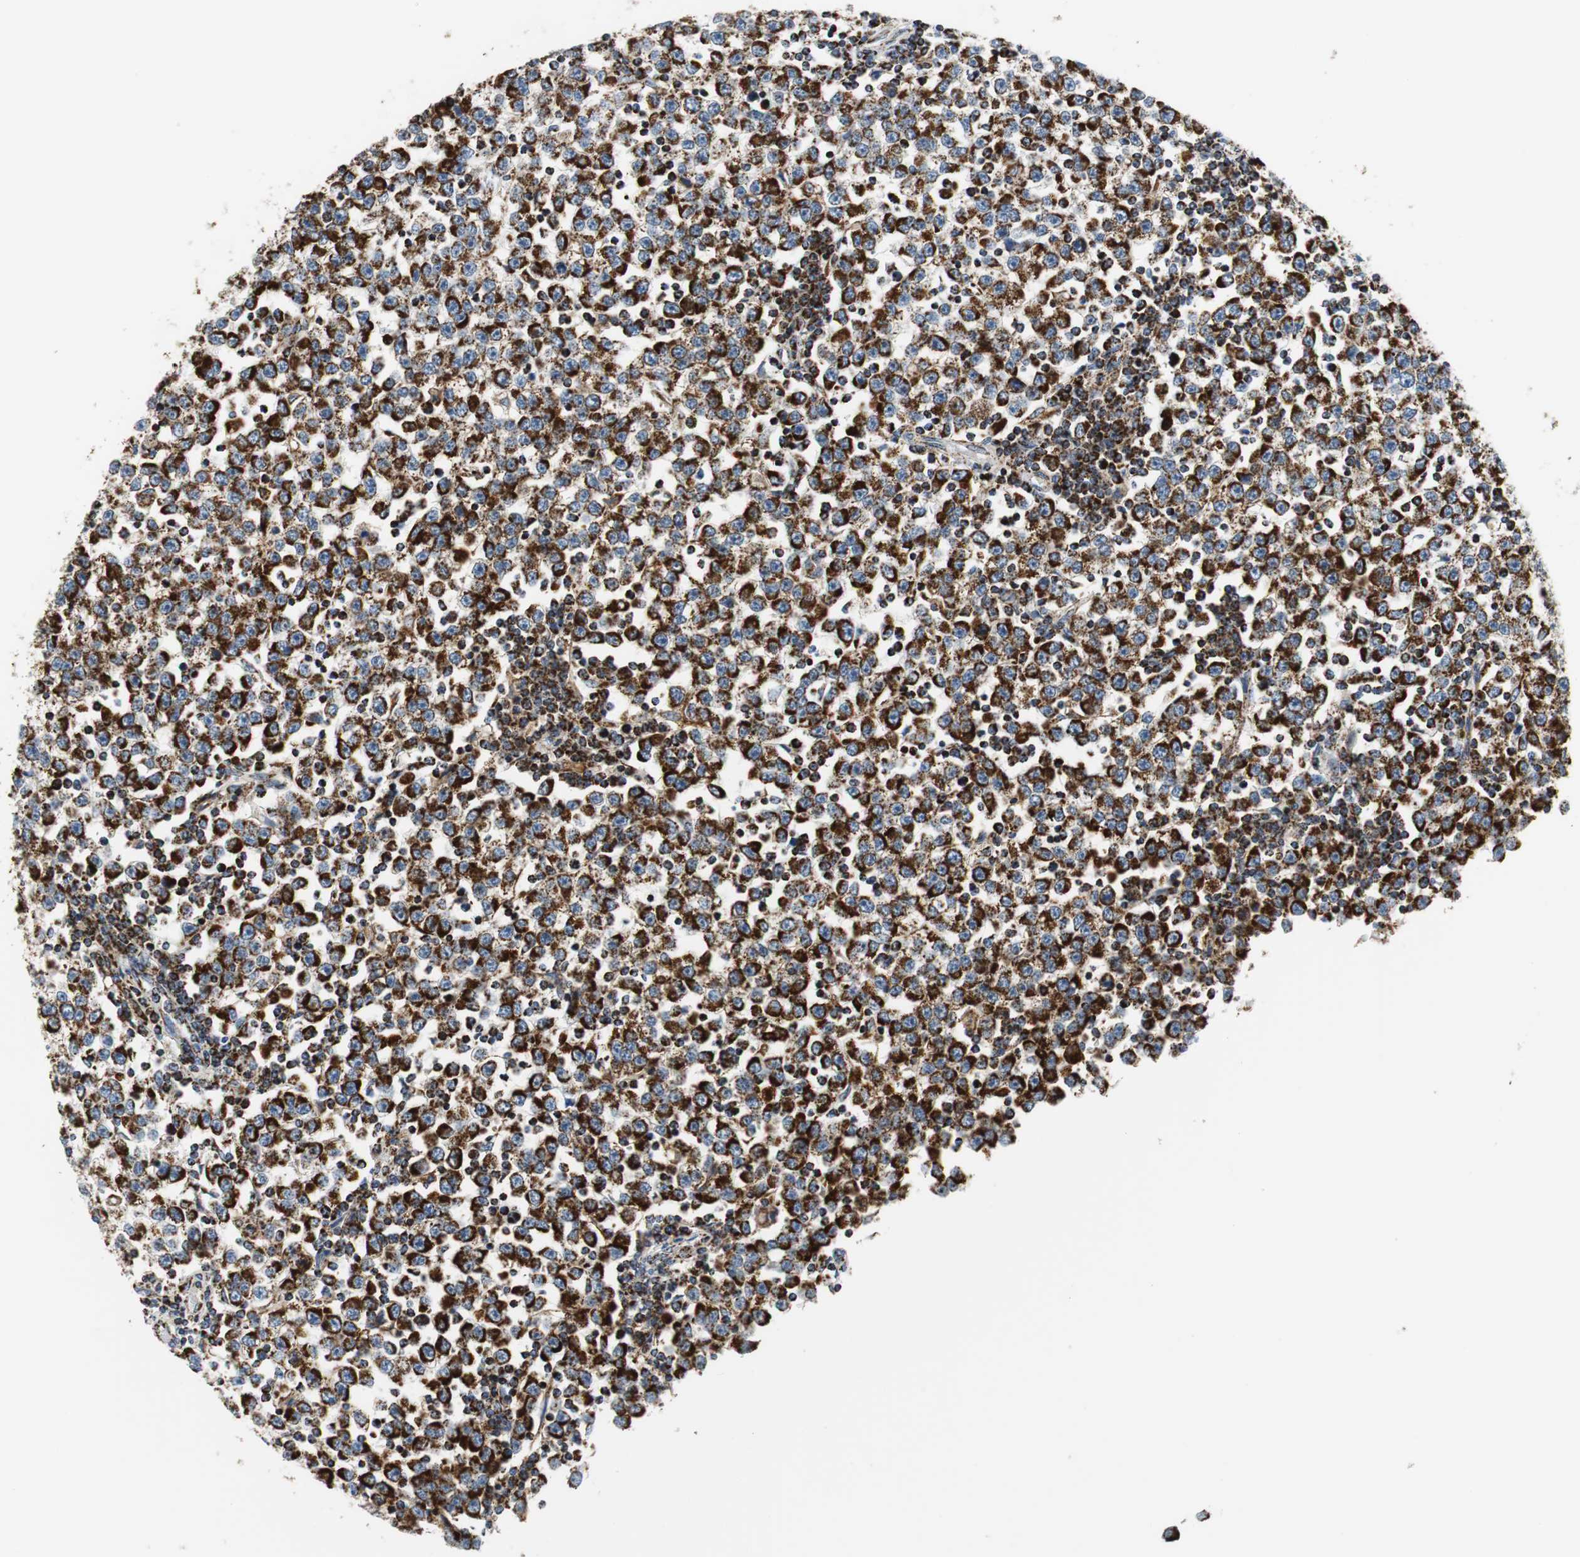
{"staining": {"intensity": "strong", "quantity": ">75%", "location": "cytoplasmic/membranous"}, "tissue": "testis cancer", "cell_type": "Tumor cells", "image_type": "cancer", "snomed": [{"axis": "morphology", "description": "Seminoma, NOS"}, {"axis": "topography", "description": "Testis"}], "caption": "Seminoma (testis) was stained to show a protein in brown. There is high levels of strong cytoplasmic/membranous staining in about >75% of tumor cells.", "gene": "C1QTNF7", "patient": {"sex": "male", "age": 65}}